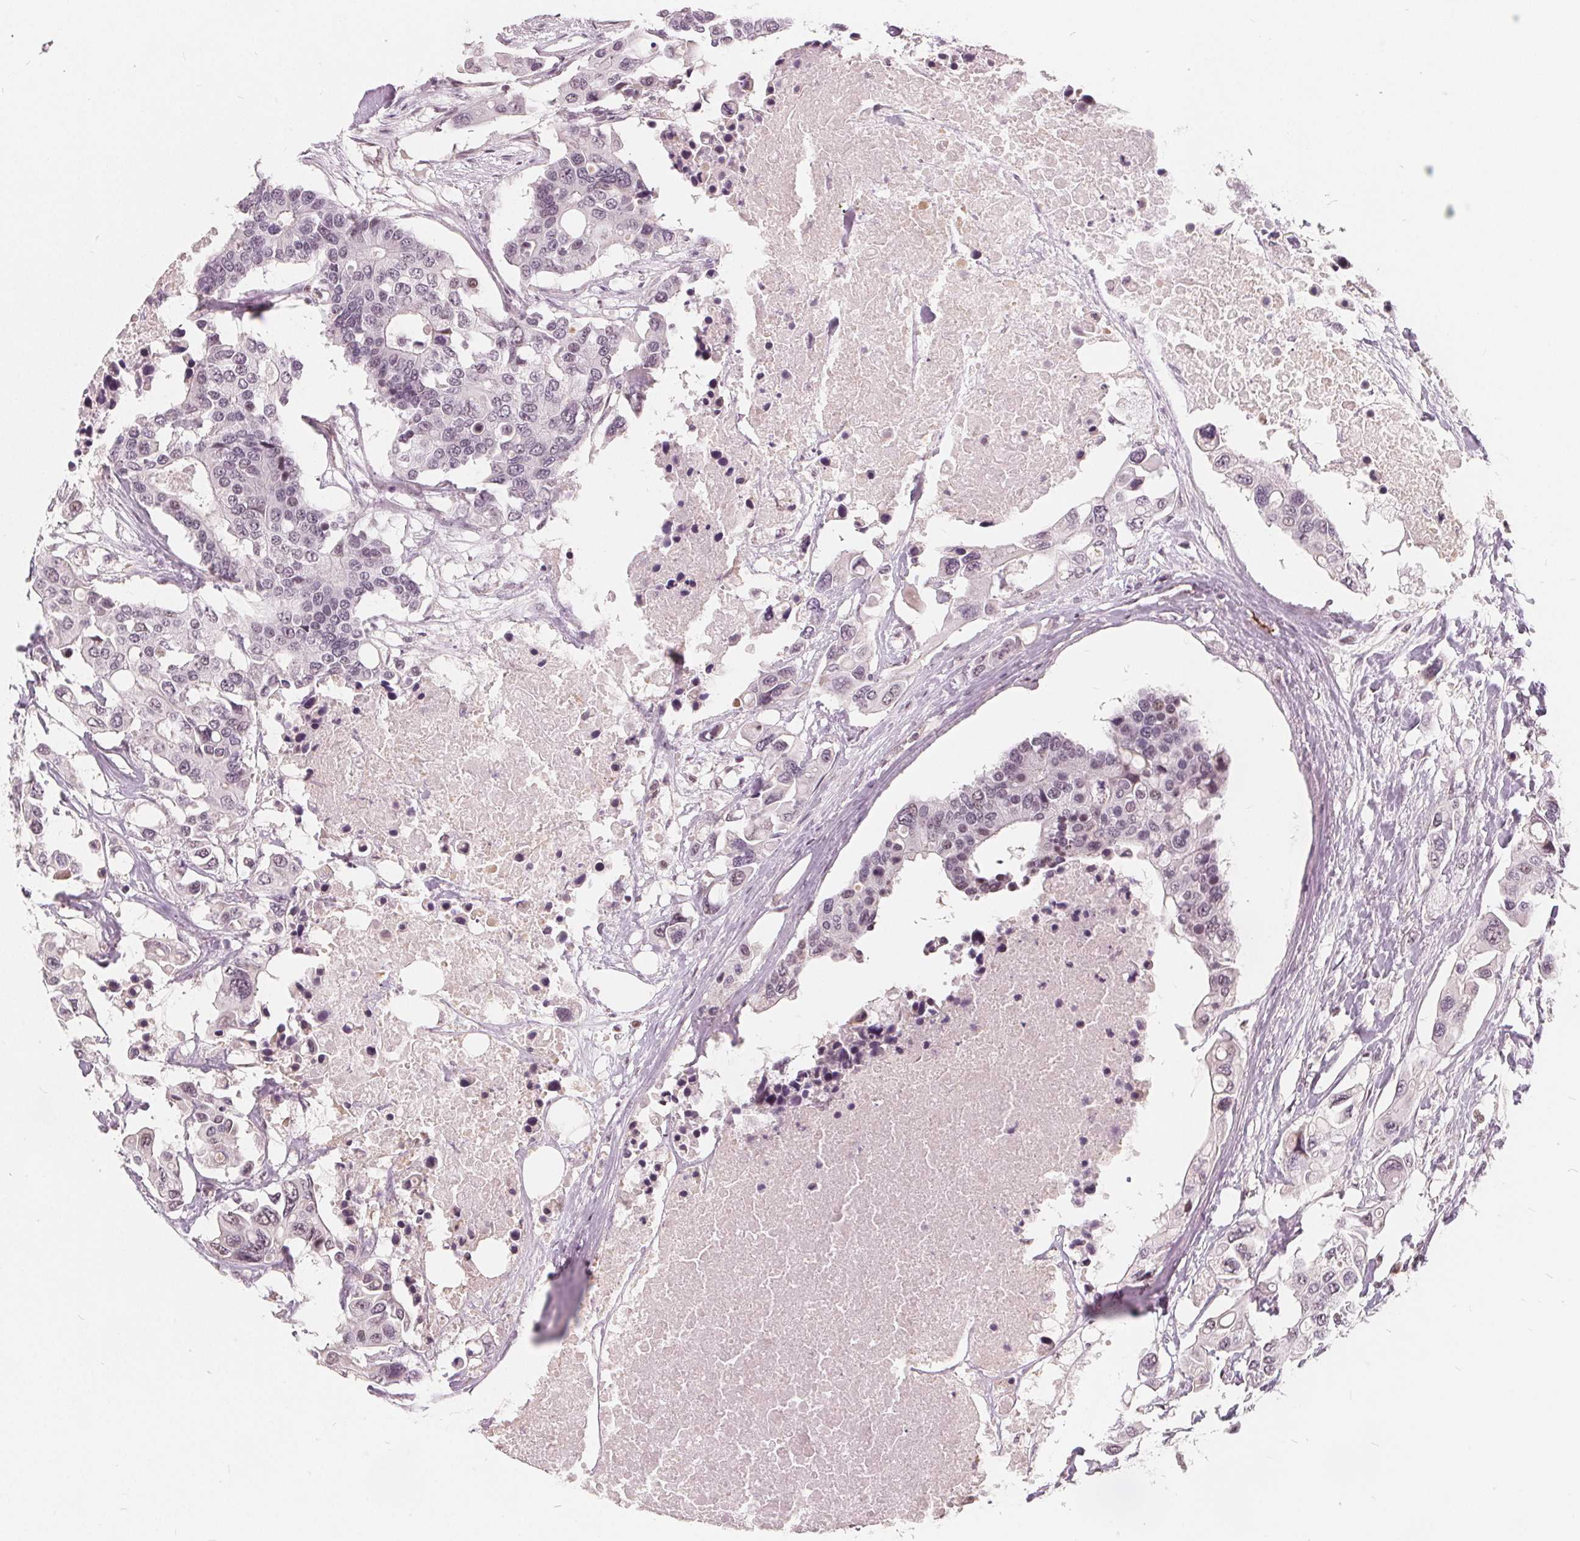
{"staining": {"intensity": "weak", "quantity": "<25%", "location": "nuclear"}, "tissue": "colorectal cancer", "cell_type": "Tumor cells", "image_type": "cancer", "snomed": [{"axis": "morphology", "description": "Adenocarcinoma, NOS"}, {"axis": "topography", "description": "Colon"}], "caption": "High magnification brightfield microscopy of colorectal adenocarcinoma stained with DAB (3,3'-diaminobenzidine) (brown) and counterstained with hematoxylin (blue): tumor cells show no significant positivity. Nuclei are stained in blue.", "gene": "NUP210L", "patient": {"sex": "male", "age": 77}}